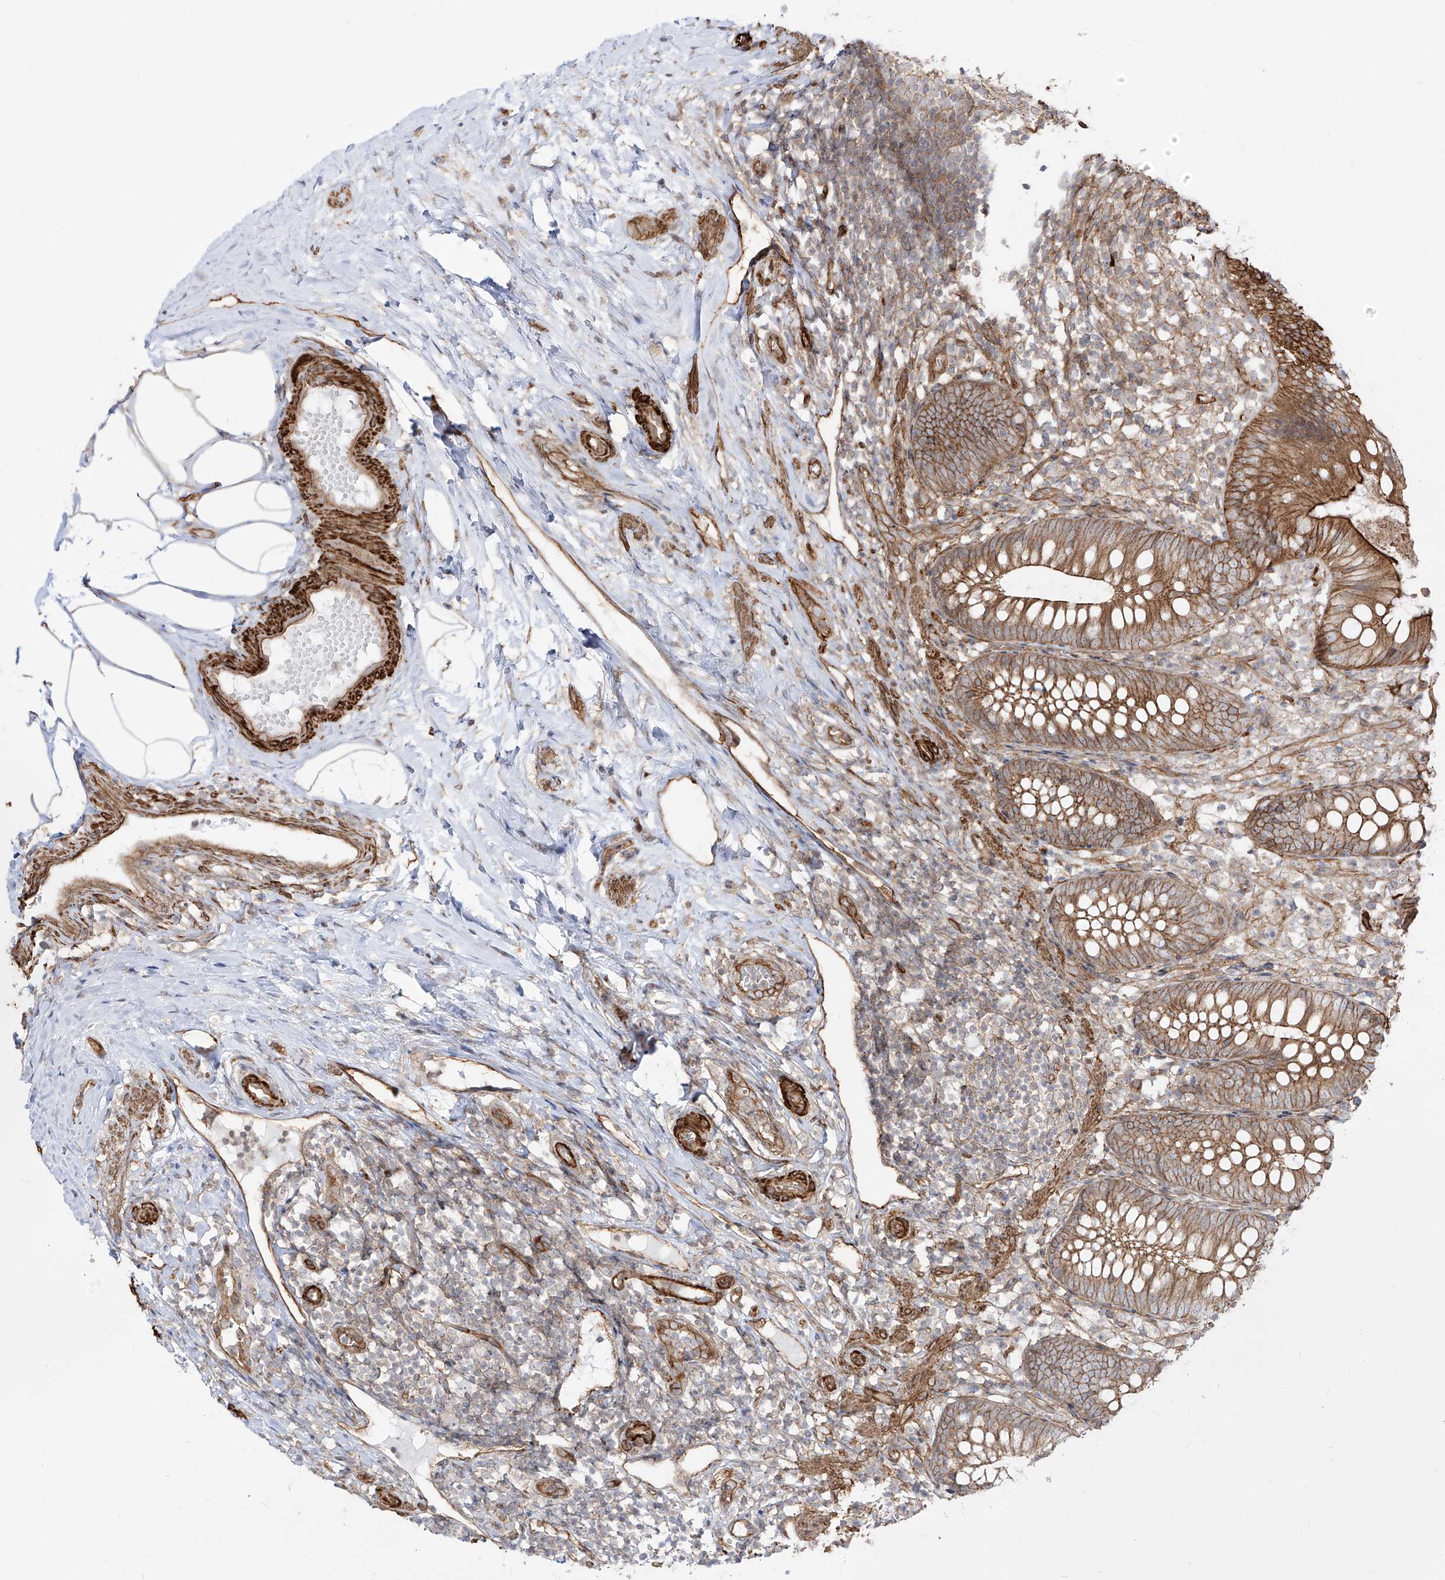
{"staining": {"intensity": "moderate", "quantity": ">75%", "location": "cytoplasmic/membranous"}, "tissue": "appendix", "cell_type": "Glandular cells", "image_type": "normal", "snomed": [{"axis": "morphology", "description": "Normal tissue, NOS"}, {"axis": "topography", "description": "Appendix"}], "caption": "Human appendix stained with a brown dye exhibits moderate cytoplasmic/membranous positive positivity in about >75% of glandular cells.", "gene": "ZNF180", "patient": {"sex": "female", "age": 20}}